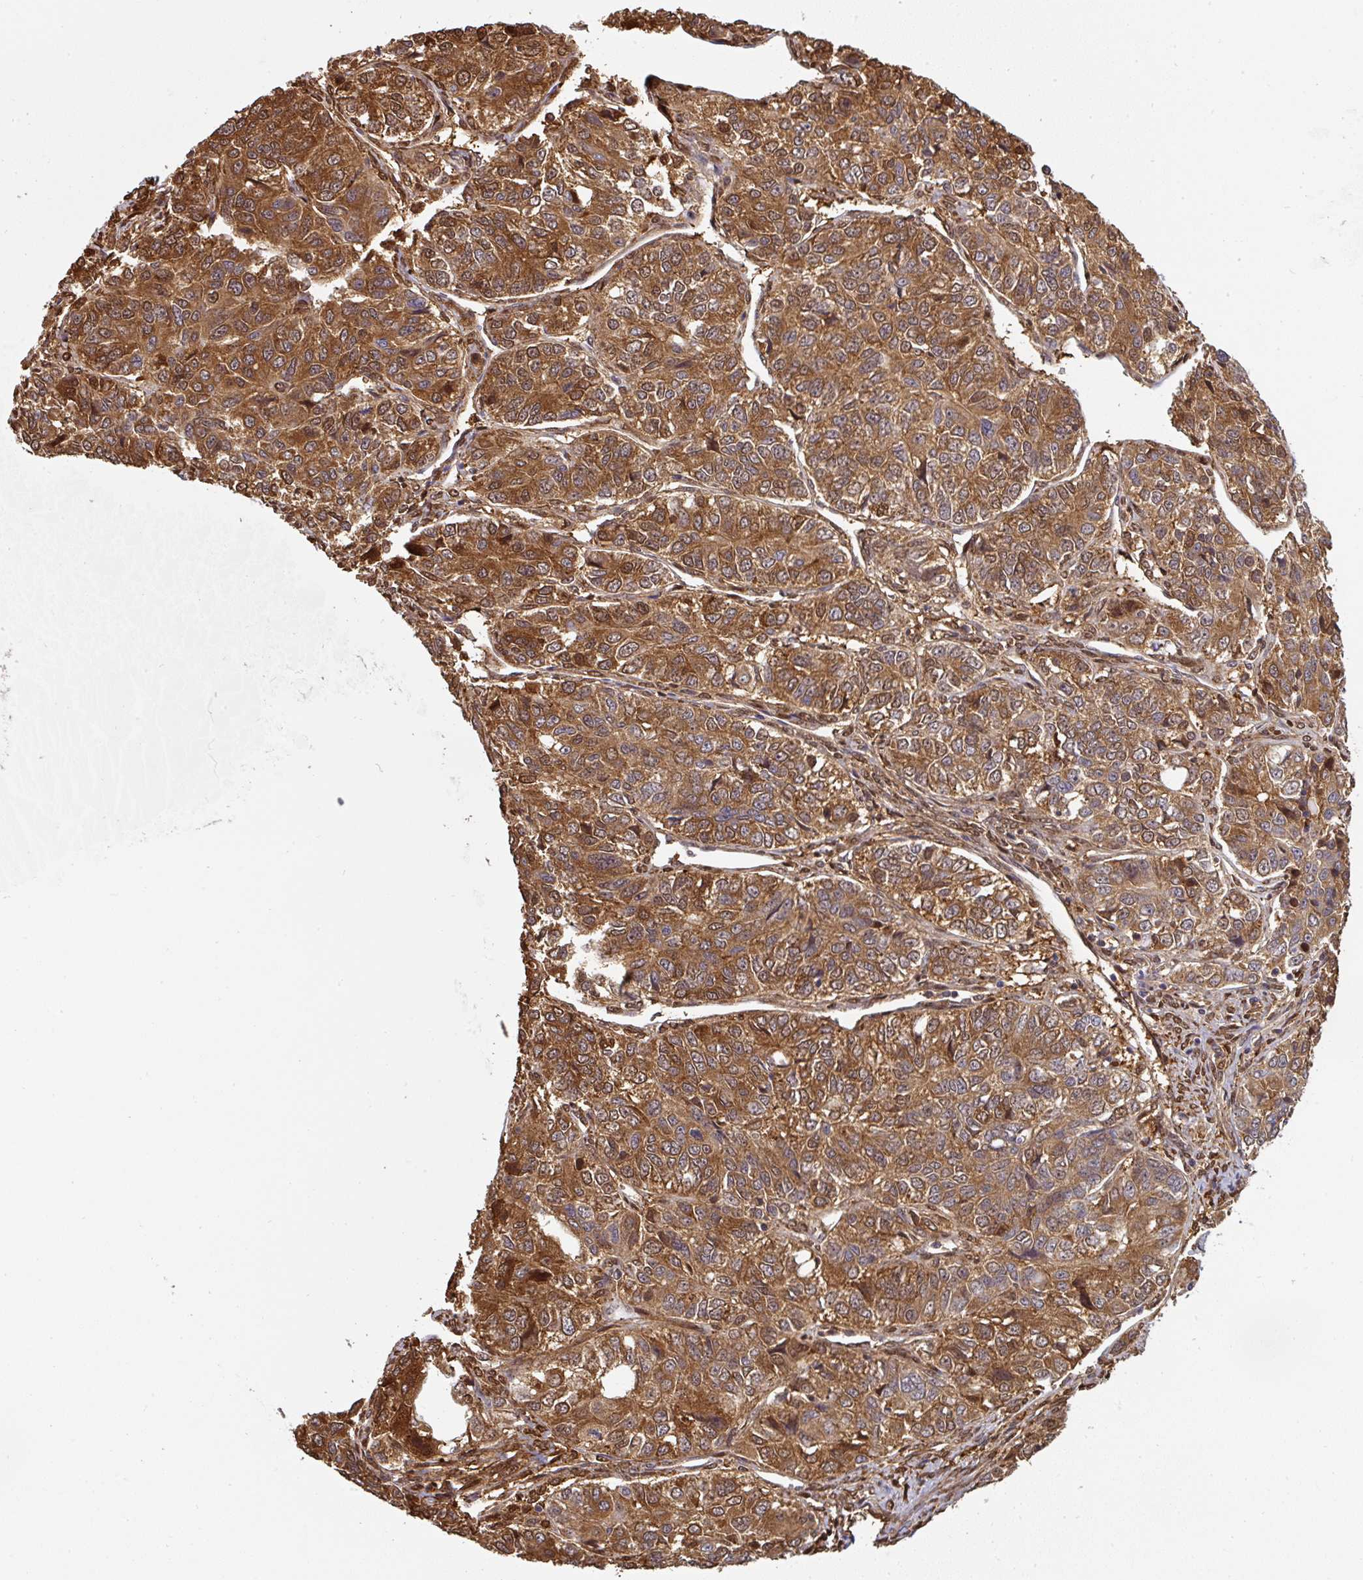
{"staining": {"intensity": "moderate", "quantity": ">75%", "location": "cytoplasmic/membranous"}, "tissue": "ovarian cancer", "cell_type": "Tumor cells", "image_type": "cancer", "snomed": [{"axis": "morphology", "description": "Carcinoma, endometroid"}, {"axis": "topography", "description": "Ovary"}], "caption": "An image of human endometroid carcinoma (ovarian) stained for a protein exhibits moderate cytoplasmic/membranous brown staining in tumor cells.", "gene": "ST13", "patient": {"sex": "female", "age": 51}}